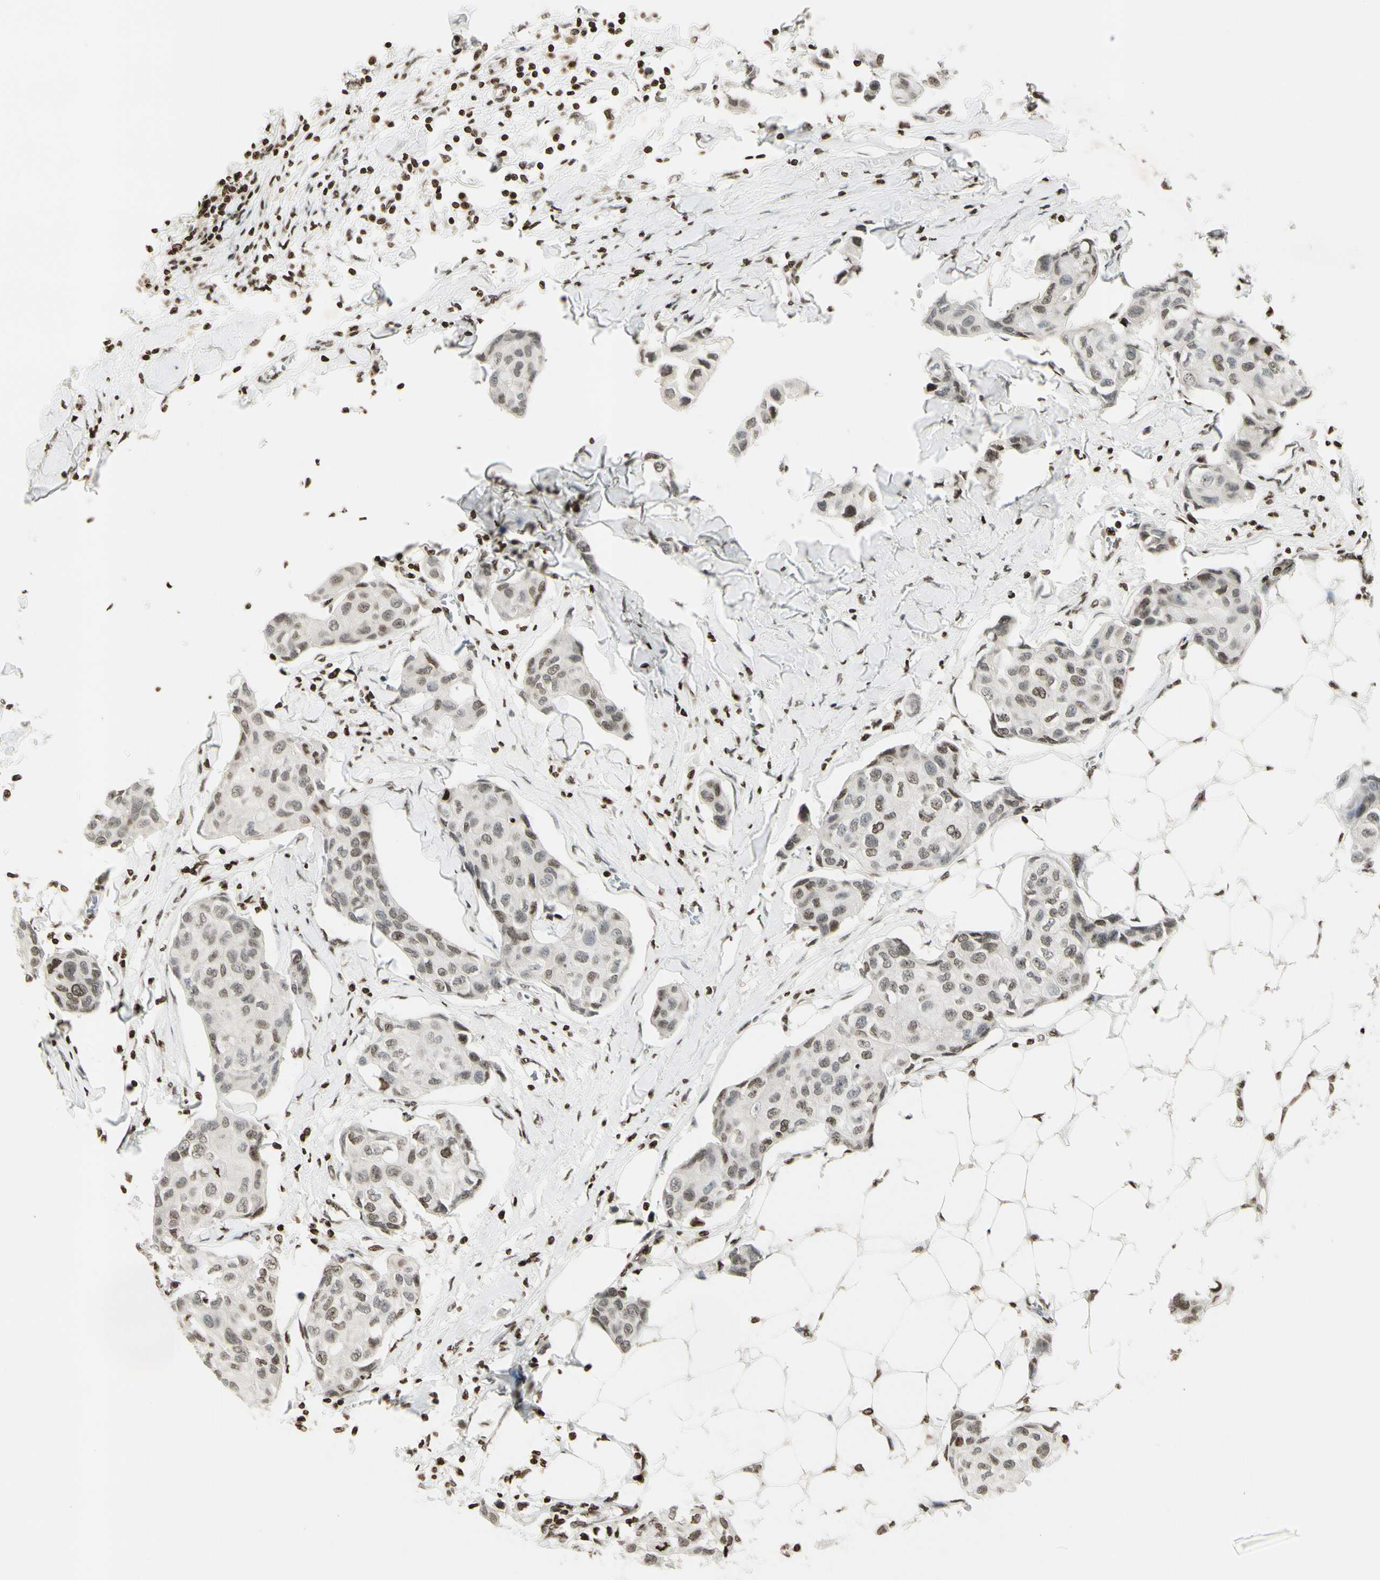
{"staining": {"intensity": "moderate", "quantity": "25%-75%", "location": "nuclear"}, "tissue": "breast cancer", "cell_type": "Tumor cells", "image_type": "cancer", "snomed": [{"axis": "morphology", "description": "Duct carcinoma"}, {"axis": "topography", "description": "Breast"}], "caption": "DAB (3,3'-diaminobenzidine) immunohistochemical staining of human breast infiltrating ductal carcinoma demonstrates moderate nuclear protein expression in approximately 25%-75% of tumor cells. Immunohistochemistry (ihc) stains the protein in brown and the nuclei are stained blue.", "gene": "RORA", "patient": {"sex": "female", "age": 80}}